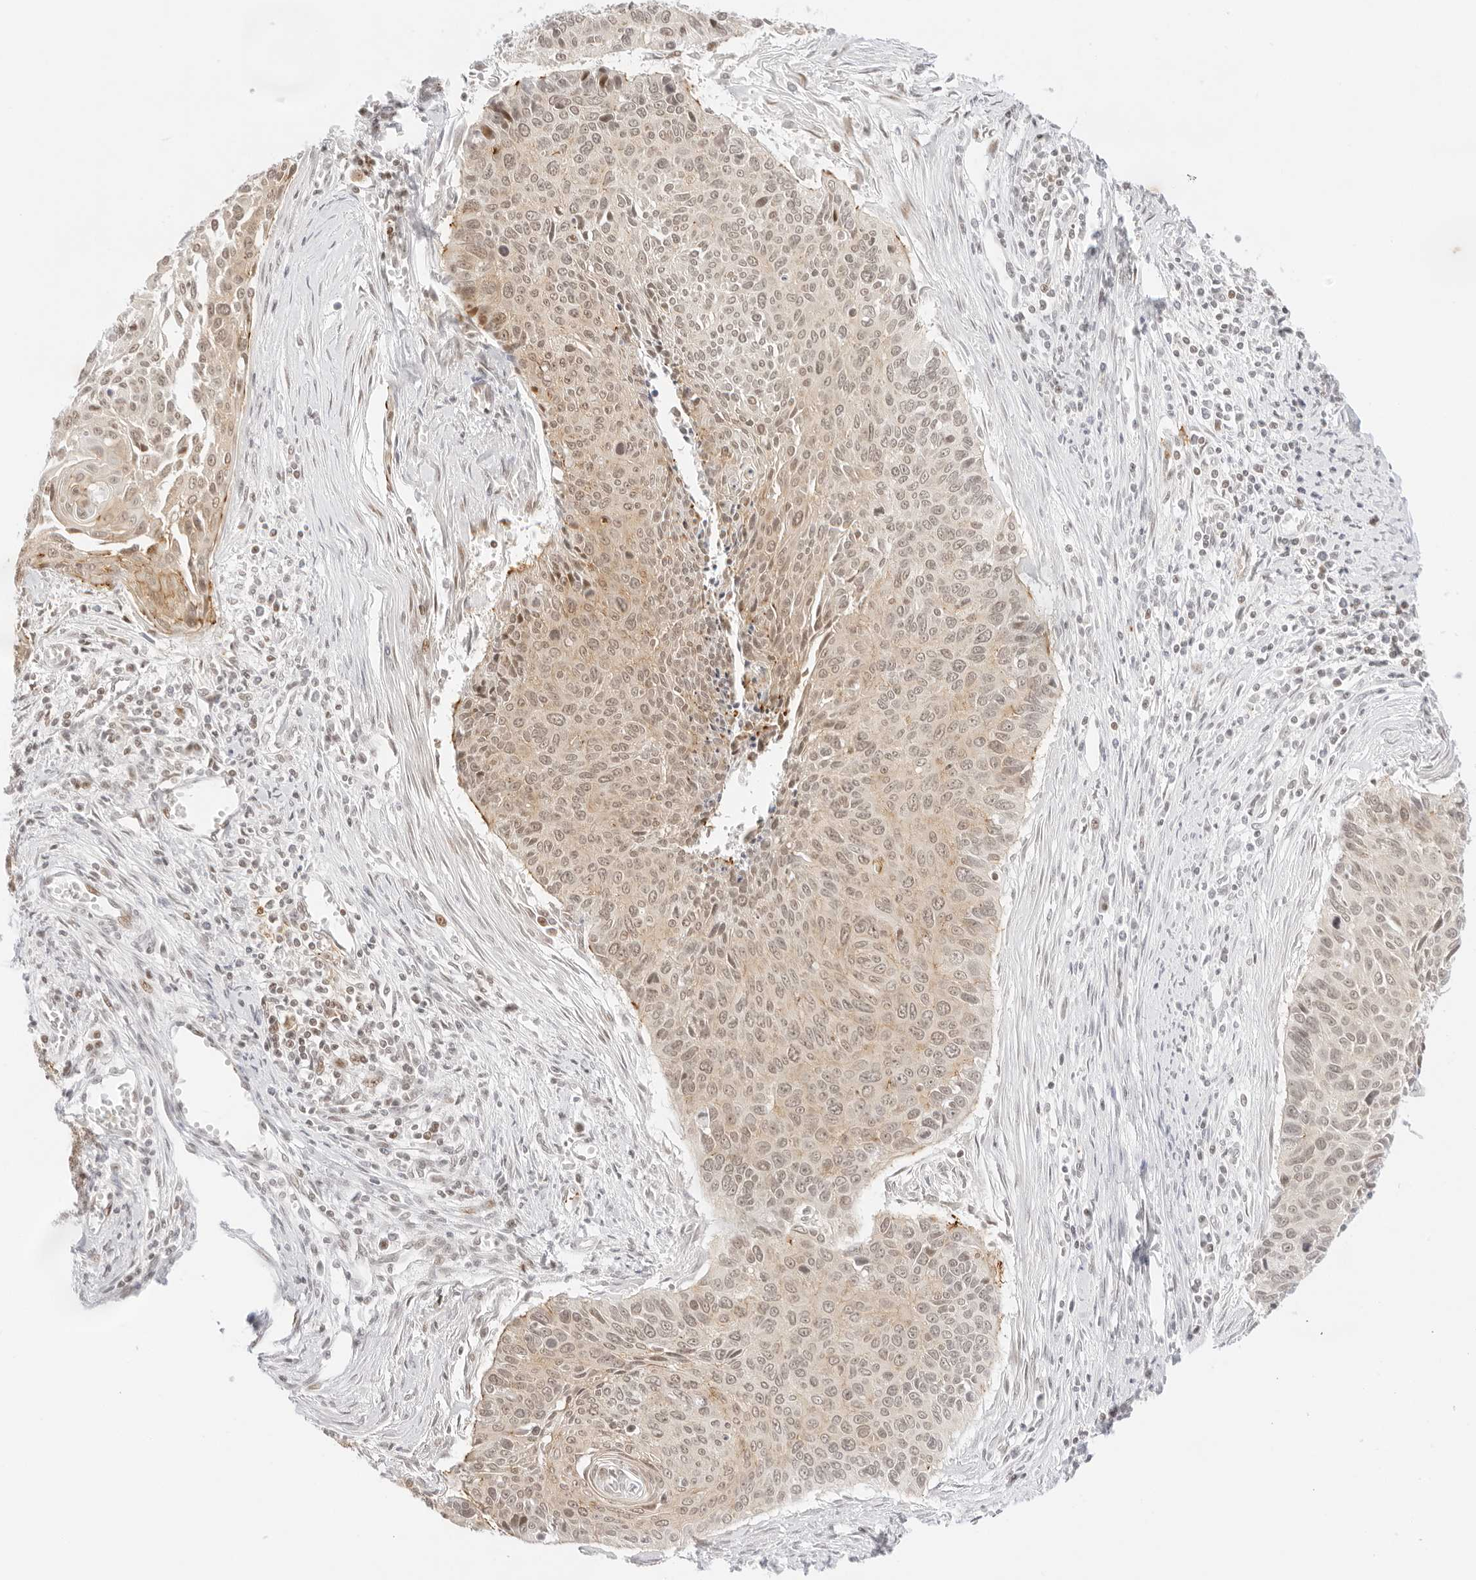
{"staining": {"intensity": "moderate", "quantity": "25%-75%", "location": "cytoplasmic/membranous,nuclear"}, "tissue": "cervical cancer", "cell_type": "Tumor cells", "image_type": "cancer", "snomed": [{"axis": "morphology", "description": "Squamous cell carcinoma, NOS"}, {"axis": "topography", "description": "Cervix"}], "caption": "Moderate cytoplasmic/membranous and nuclear protein expression is seen in about 25%-75% of tumor cells in cervical cancer.", "gene": "GNAS", "patient": {"sex": "female", "age": 55}}